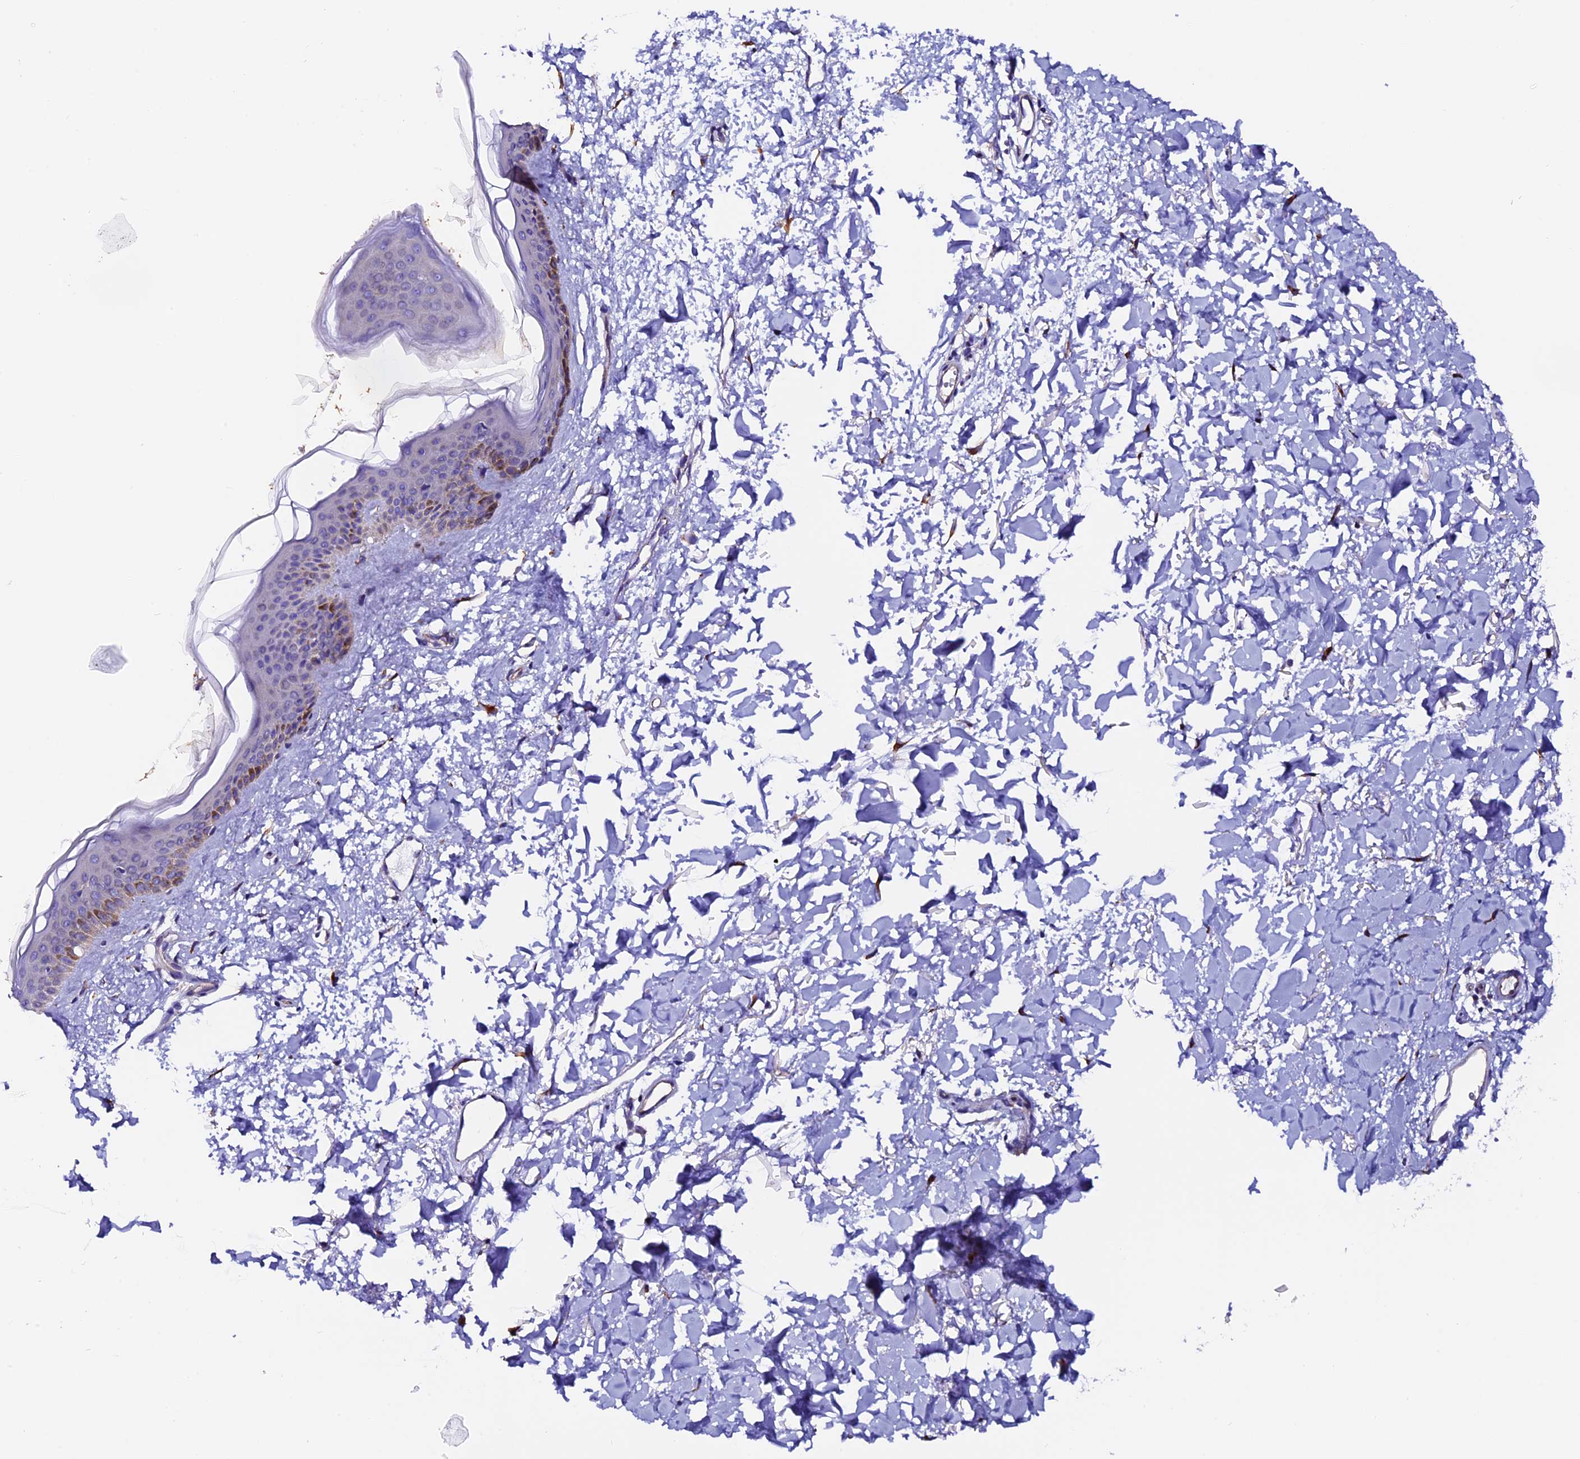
{"staining": {"intensity": "strong", "quantity": ">75%", "location": "cytoplasmic/membranous"}, "tissue": "skin", "cell_type": "Fibroblasts", "image_type": "normal", "snomed": [{"axis": "morphology", "description": "Normal tissue, NOS"}, {"axis": "topography", "description": "Skin"}], "caption": "Fibroblasts display strong cytoplasmic/membranous positivity in approximately >75% of cells in unremarkable skin.", "gene": "COMTD1", "patient": {"sex": "female", "age": 58}}